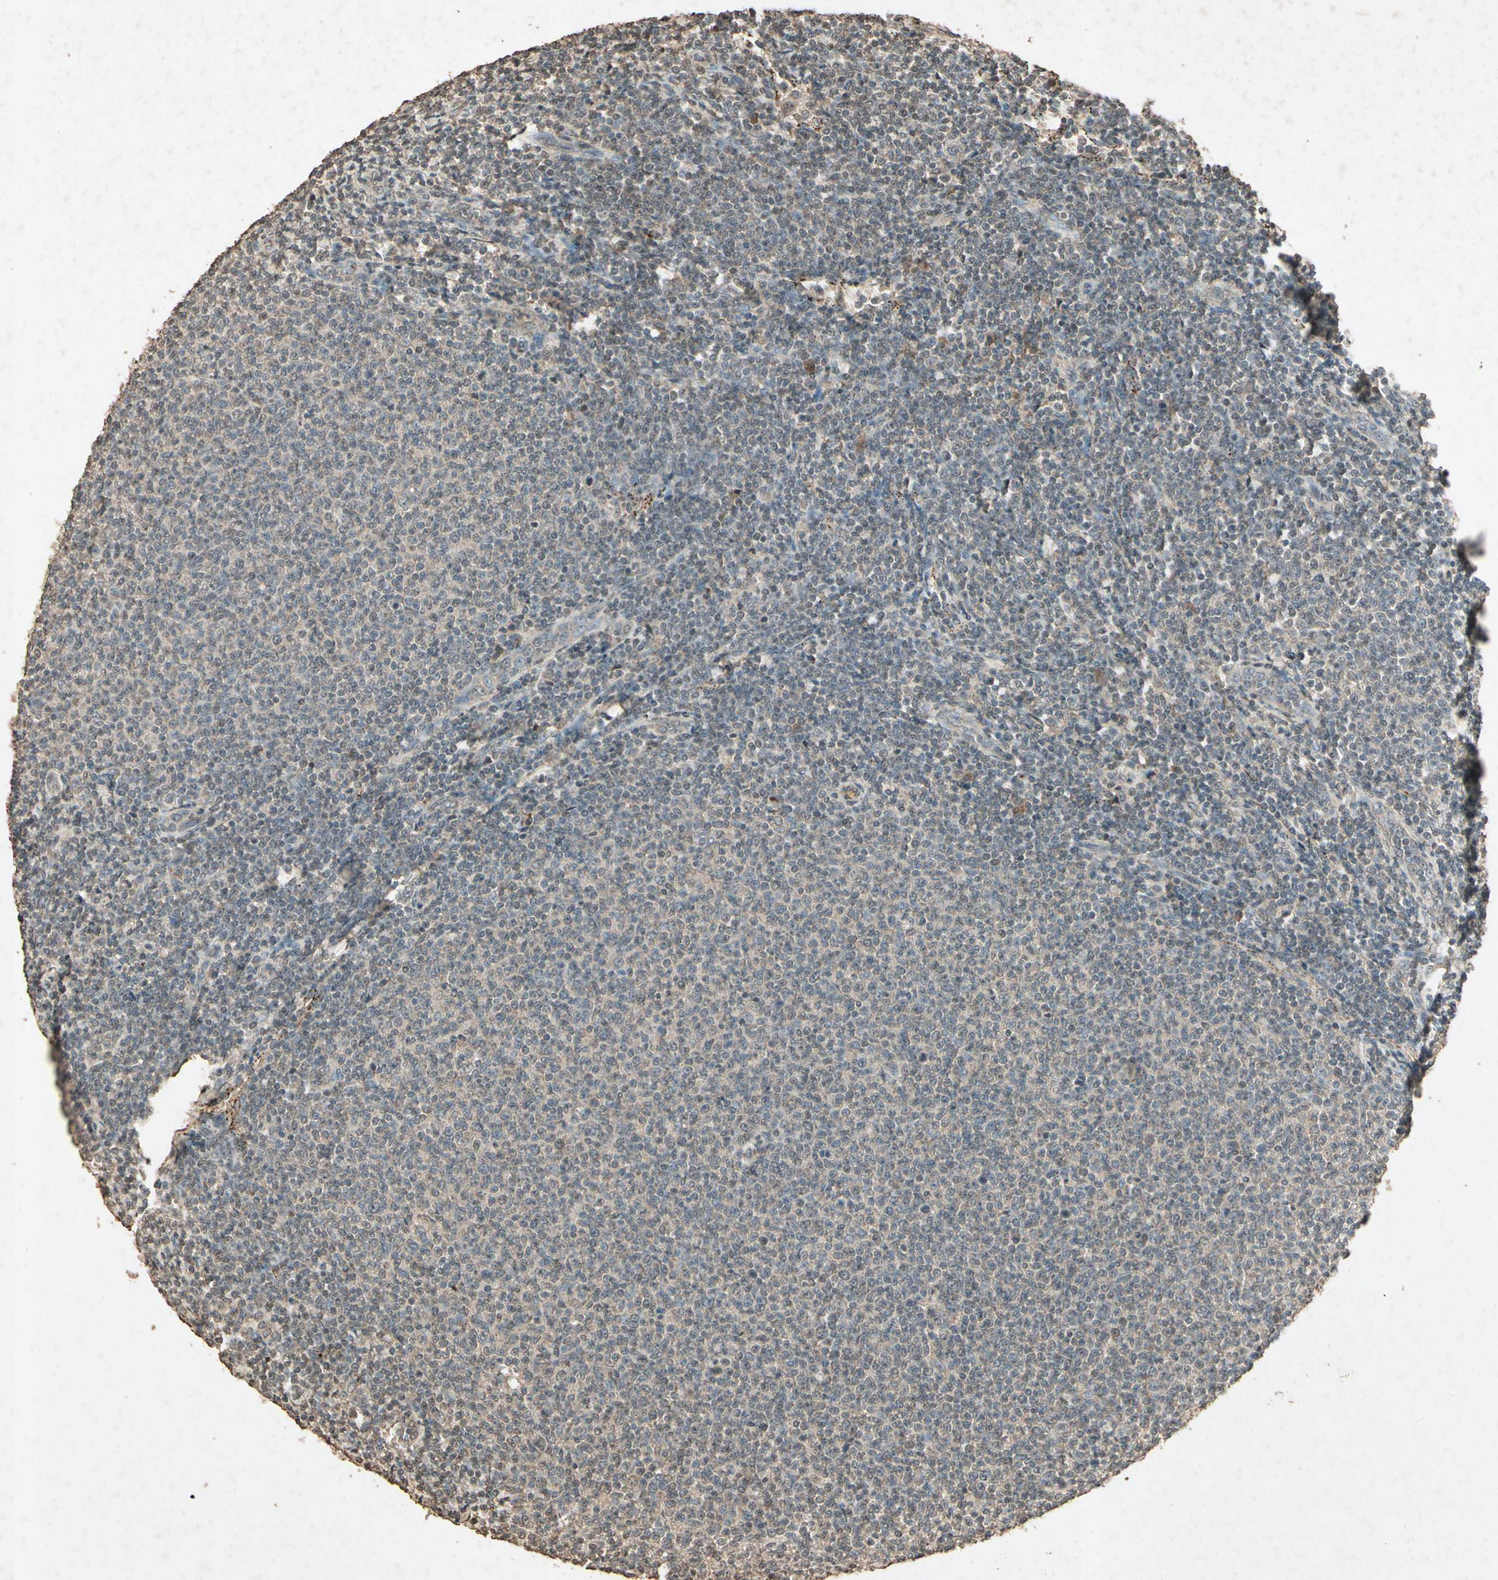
{"staining": {"intensity": "negative", "quantity": "none", "location": "none"}, "tissue": "lymphoma", "cell_type": "Tumor cells", "image_type": "cancer", "snomed": [{"axis": "morphology", "description": "Malignant lymphoma, non-Hodgkin's type, Low grade"}, {"axis": "topography", "description": "Lymph node"}], "caption": "Immunohistochemistry (IHC) image of lymphoma stained for a protein (brown), which demonstrates no staining in tumor cells.", "gene": "GC", "patient": {"sex": "male", "age": 66}}